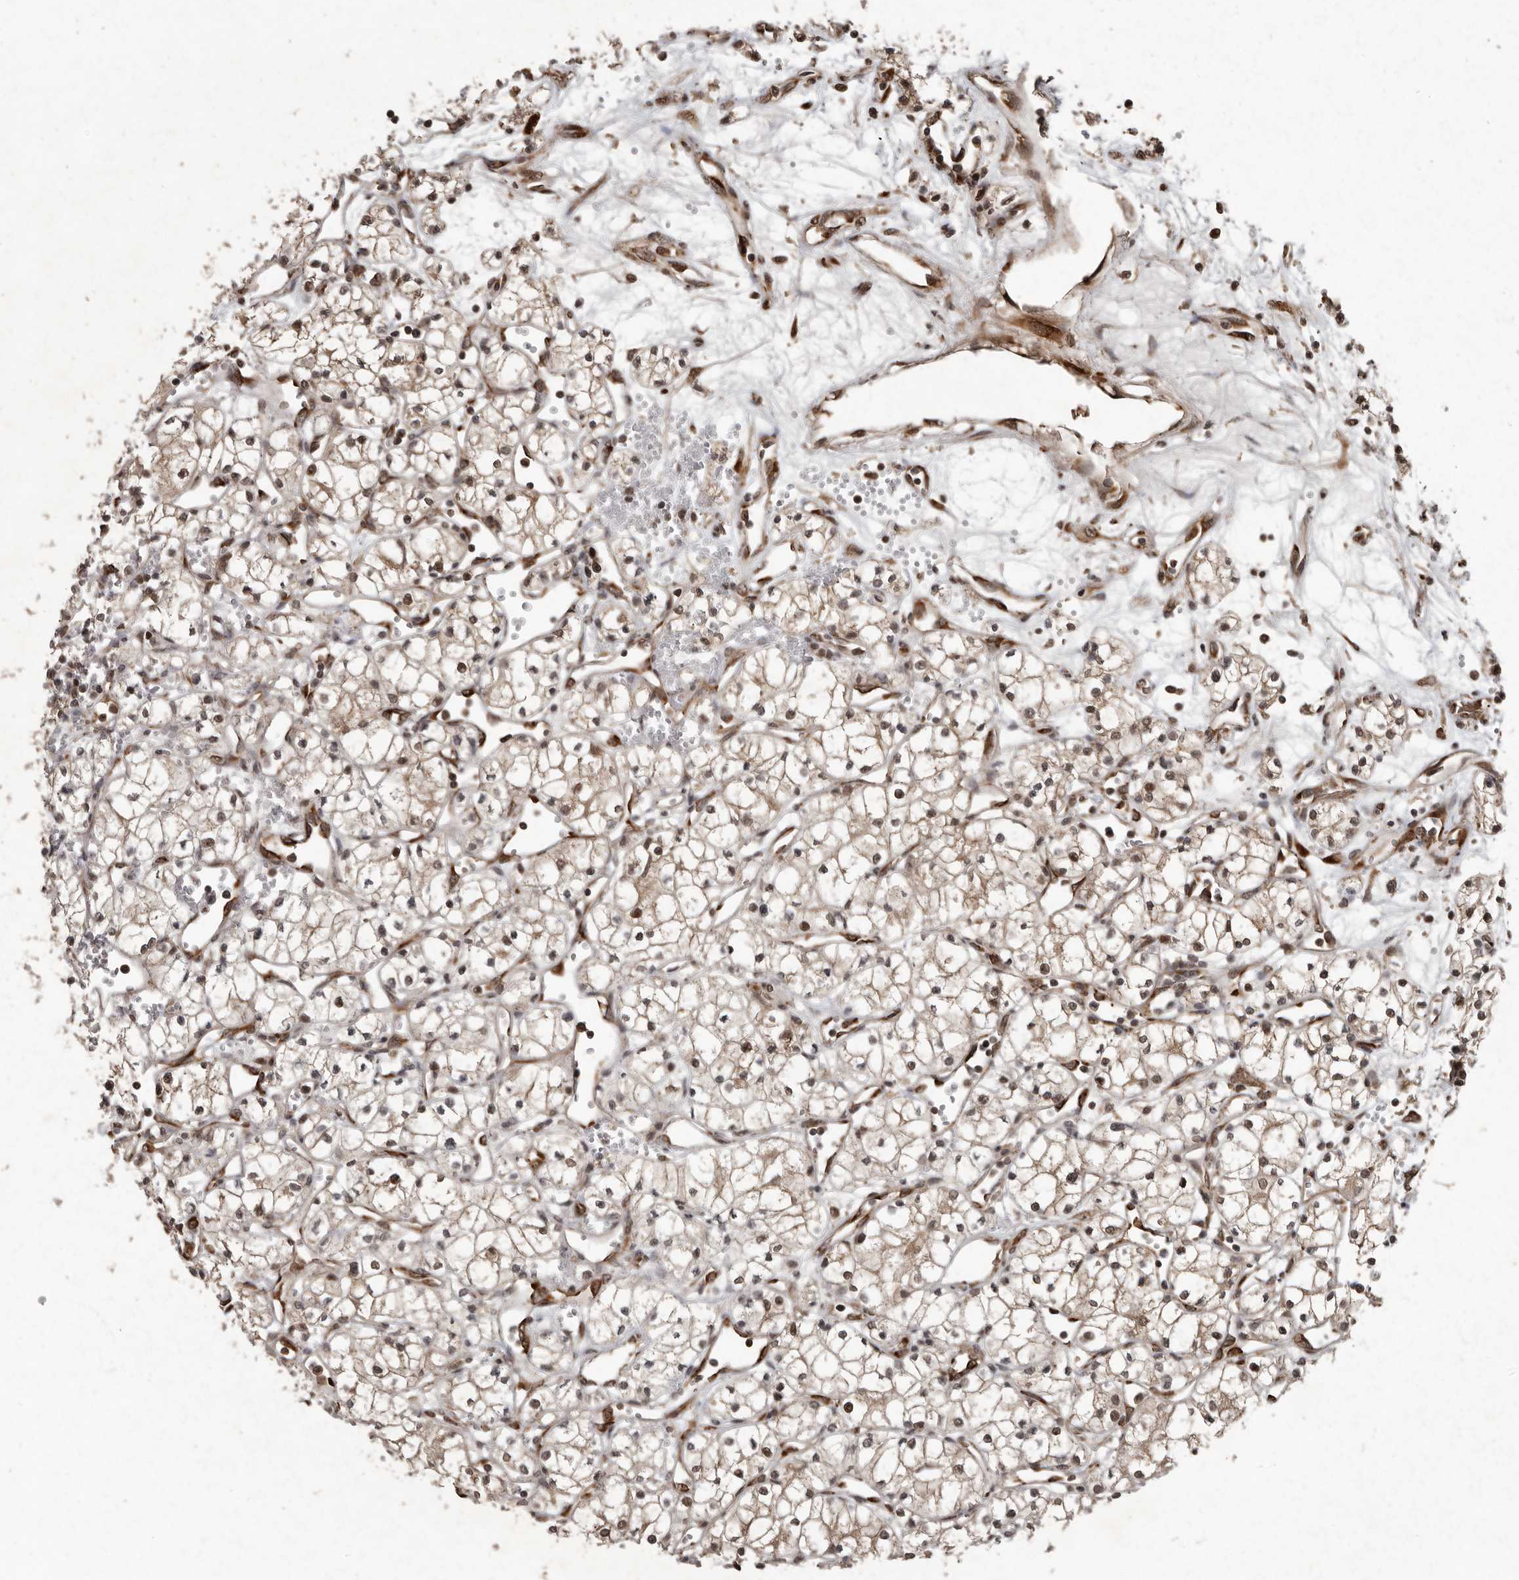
{"staining": {"intensity": "moderate", "quantity": ">75%", "location": "cytoplasmic/membranous,nuclear"}, "tissue": "renal cancer", "cell_type": "Tumor cells", "image_type": "cancer", "snomed": [{"axis": "morphology", "description": "Adenocarcinoma, NOS"}, {"axis": "topography", "description": "Kidney"}], "caption": "This micrograph displays immunohistochemistry (IHC) staining of human renal cancer (adenocarcinoma), with medium moderate cytoplasmic/membranous and nuclear staining in approximately >75% of tumor cells.", "gene": "LRGUK", "patient": {"sex": "male", "age": 59}}